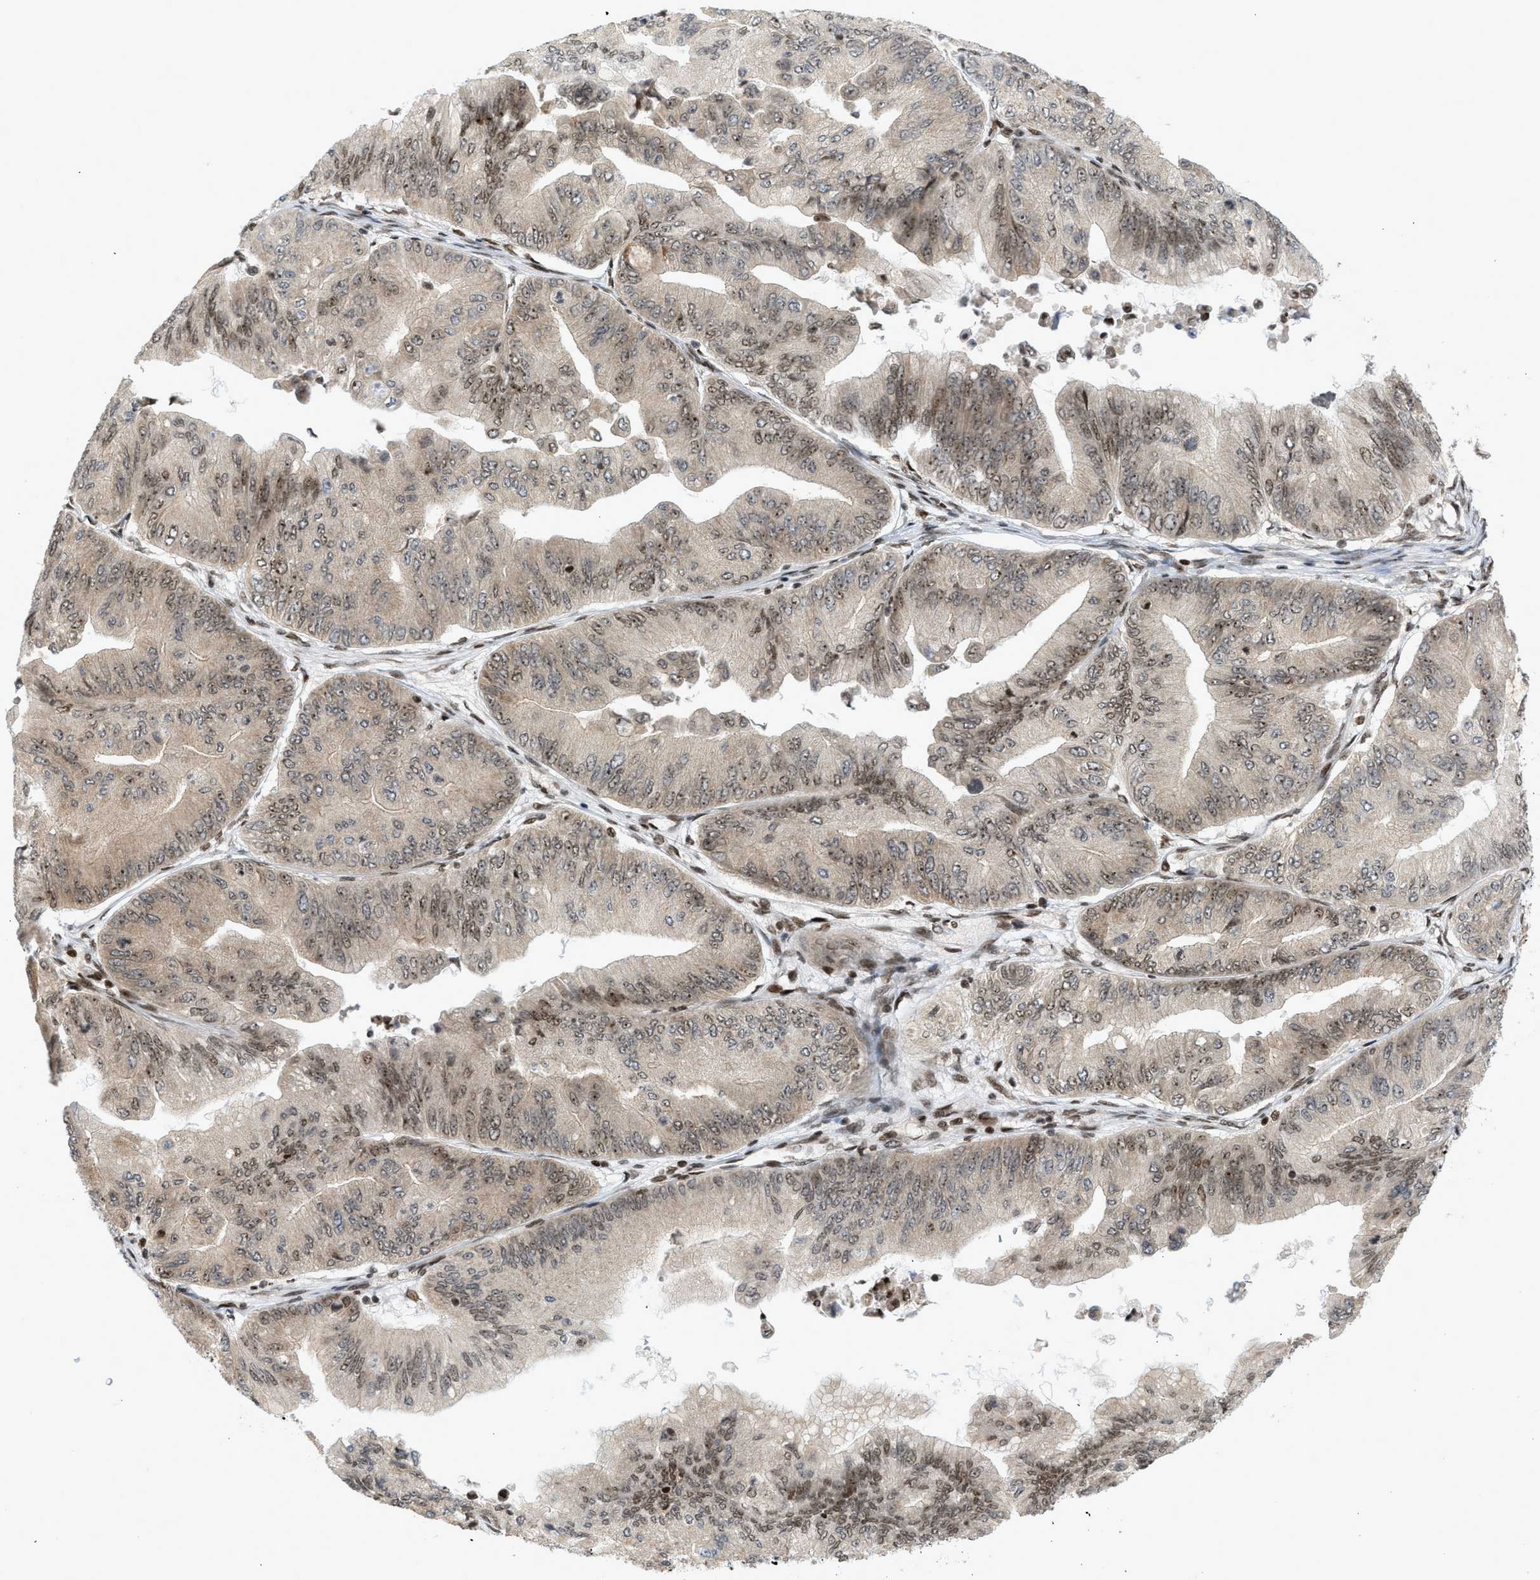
{"staining": {"intensity": "moderate", "quantity": "25%-75%", "location": "nuclear"}, "tissue": "ovarian cancer", "cell_type": "Tumor cells", "image_type": "cancer", "snomed": [{"axis": "morphology", "description": "Cystadenocarcinoma, mucinous, NOS"}, {"axis": "topography", "description": "Ovary"}], "caption": "Mucinous cystadenocarcinoma (ovarian) tissue exhibits moderate nuclear expression in approximately 25%-75% of tumor cells", "gene": "ZNF22", "patient": {"sex": "female", "age": 61}}